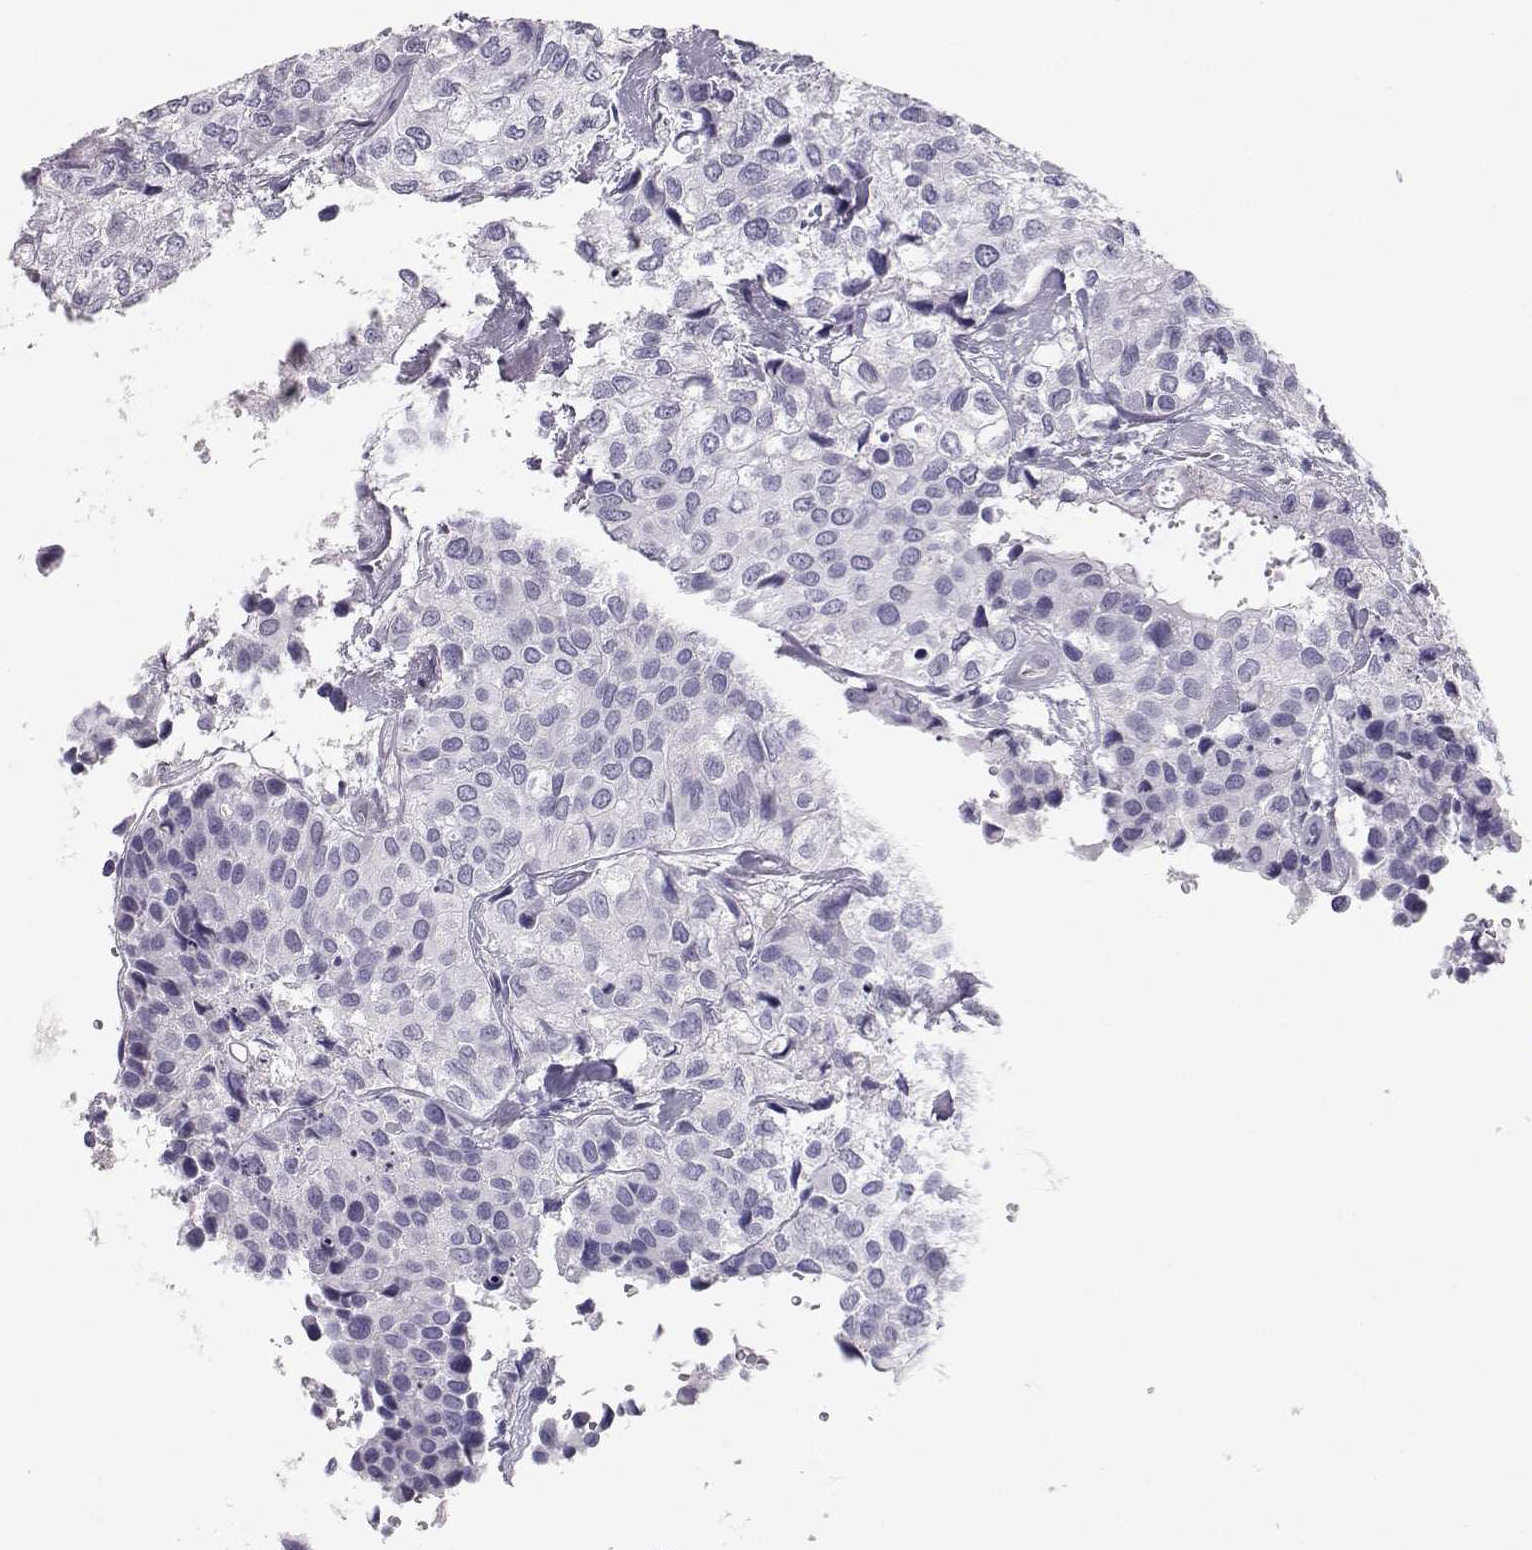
{"staining": {"intensity": "negative", "quantity": "none", "location": "none"}, "tissue": "urothelial cancer", "cell_type": "Tumor cells", "image_type": "cancer", "snomed": [{"axis": "morphology", "description": "Urothelial carcinoma, High grade"}, {"axis": "topography", "description": "Urinary bladder"}], "caption": "There is no significant positivity in tumor cells of urothelial carcinoma (high-grade). Brightfield microscopy of IHC stained with DAB (3,3'-diaminobenzidine) (brown) and hematoxylin (blue), captured at high magnification.", "gene": "PCSK1N", "patient": {"sex": "male", "age": 73}}